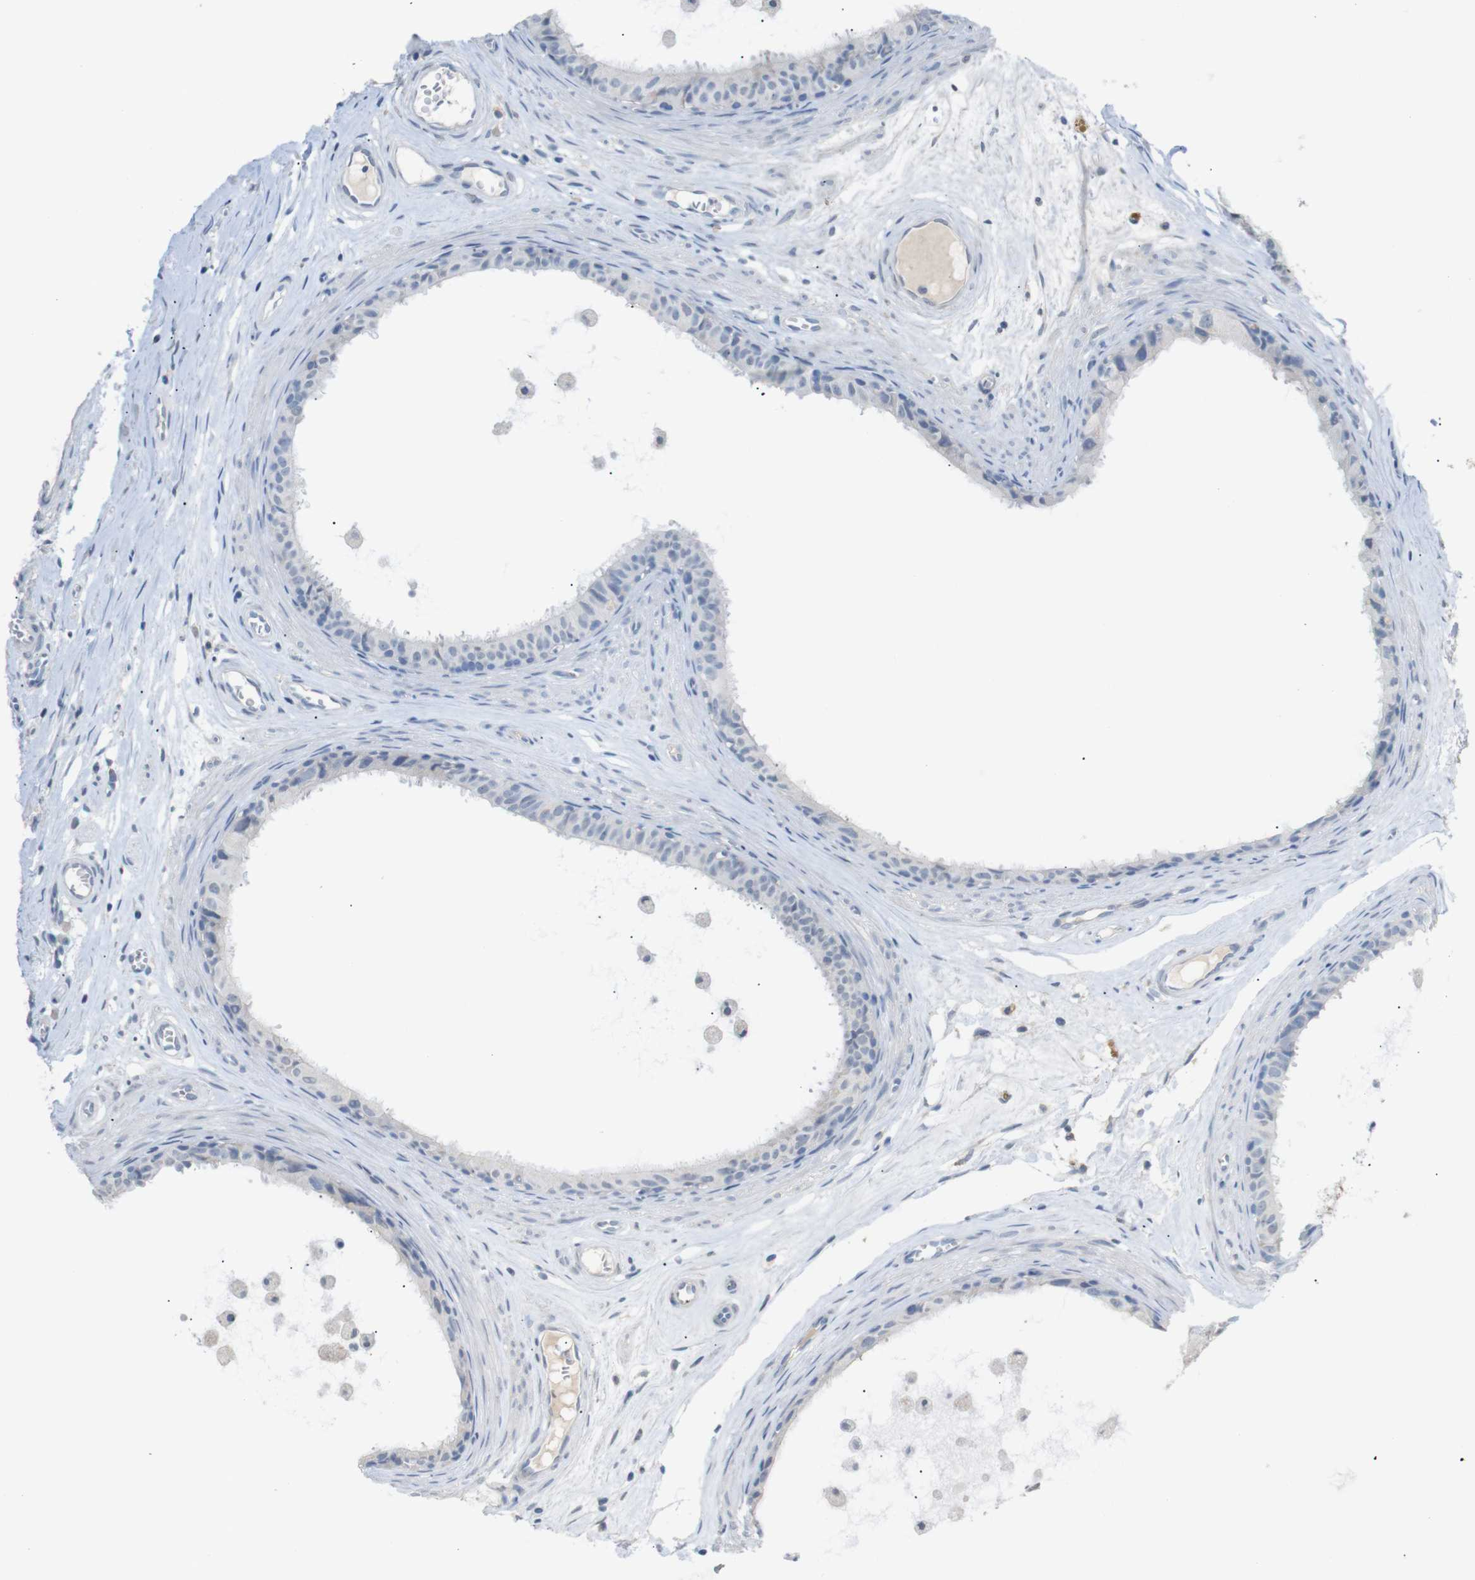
{"staining": {"intensity": "negative", "quantity": "none", "location": "none"}, "tissue": "epididymis", "cell_type": "Glandular cells", "image_type": "normal", "snomed": [{"axis": "morphology", "description": "Normal tissue, NOS"}, {"axis": "morphology", "description": "Inflammation, NOS"}, {"axis": "topography", "description": "Epididymis"}], "caption": "A high-resolution image shows immunohistochemistry staining of normal epididymis, which demonstrates no significant staining in glandular cells. The staining was performed using DAB (3,3'-diaminobenzidine) to visualize the protein expression in brown, while the nuclei were stained in blue with hematoxylin (Magnification: 20x).", "gene": "CHRM5", "patient": {"sex": "male", "age": 85}}